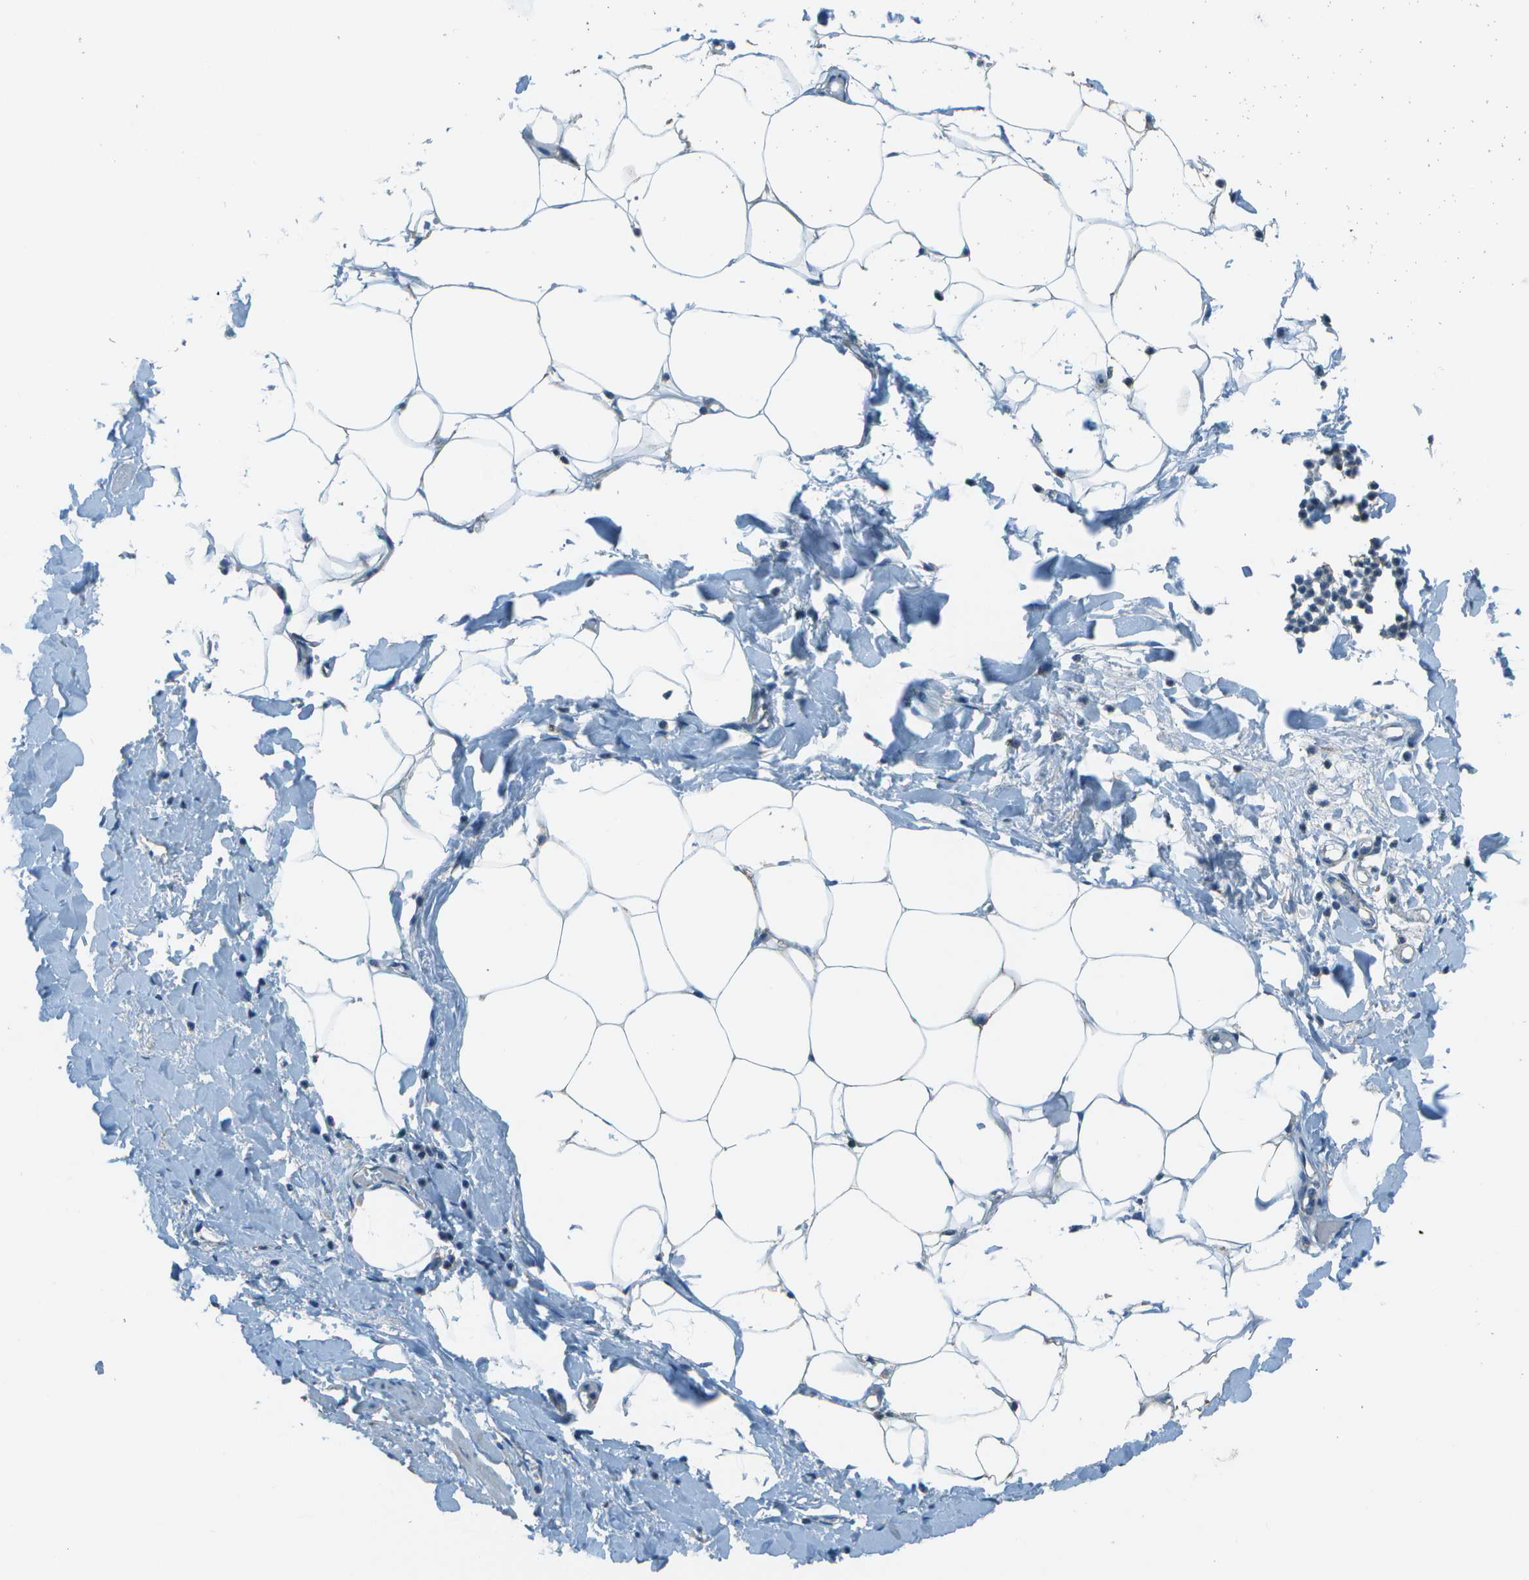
{"staining": {"intensity": "moderate", "quantity": ">75%", "location": "cytoplasmic/membranous"}, "tissue": "adipose tissue", "cell_type": "Adipocytes", "image_type": "normal", "snomed": [{"axis": "morphology", "description": "Normal tissue, NOS"}, {"axis": "topography", "description": "Soft tissue"}, {"axis": "topography", "description": "Vascular tissue"}], "caption": "Protein expression analysis of normal adipose tissue displays moderate cytoplasmic/membranous positivity in about >75% of adipocytes.", "gene": "TMEM51", "patient": {"sex": "female", "age": 35}}